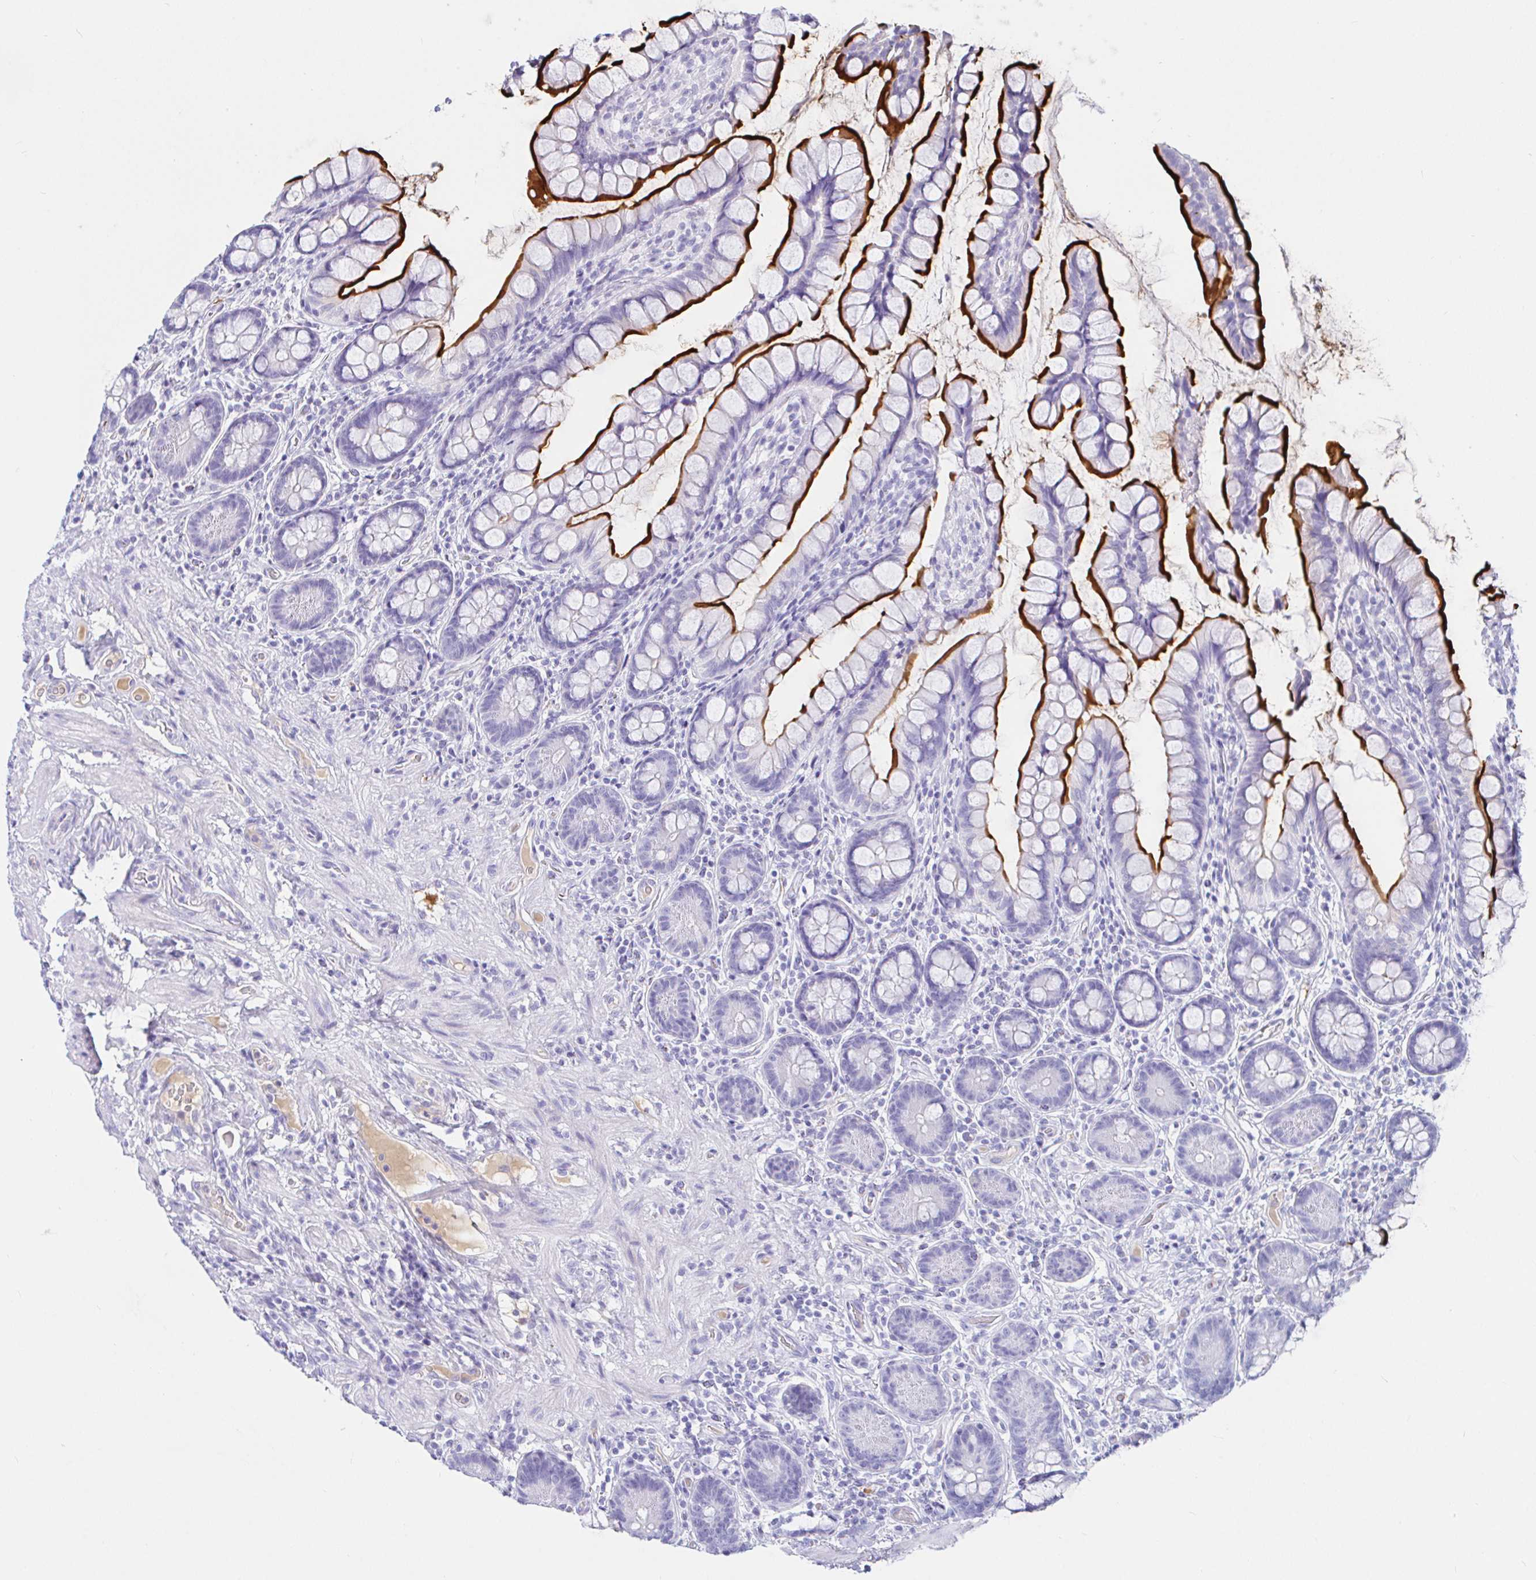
{"staining": {"intensity": "strong", "quantity": "25%-75%", "location": "cytoplasmic/membranous"}, "tissue": "small intestine", "cell_type": "Glandular cells", "image_type": "normal", "snomed": [{"axis": "morphology", "description": "Normal tissue, NOS"}, {"axis": "topography", "description": "Small intestine"}], "caption": "Immunohistochemical staining of unremarkable small intestine demonstrates 25%-75% levels of strong cytoplasmic/membranous protein staining in about 25%-75% of glandular cells. The protein is shown in brown color, while the nuclei are stained blue.", "gene": "SAA2", "patient": {"sex": "male", "age": 70}}